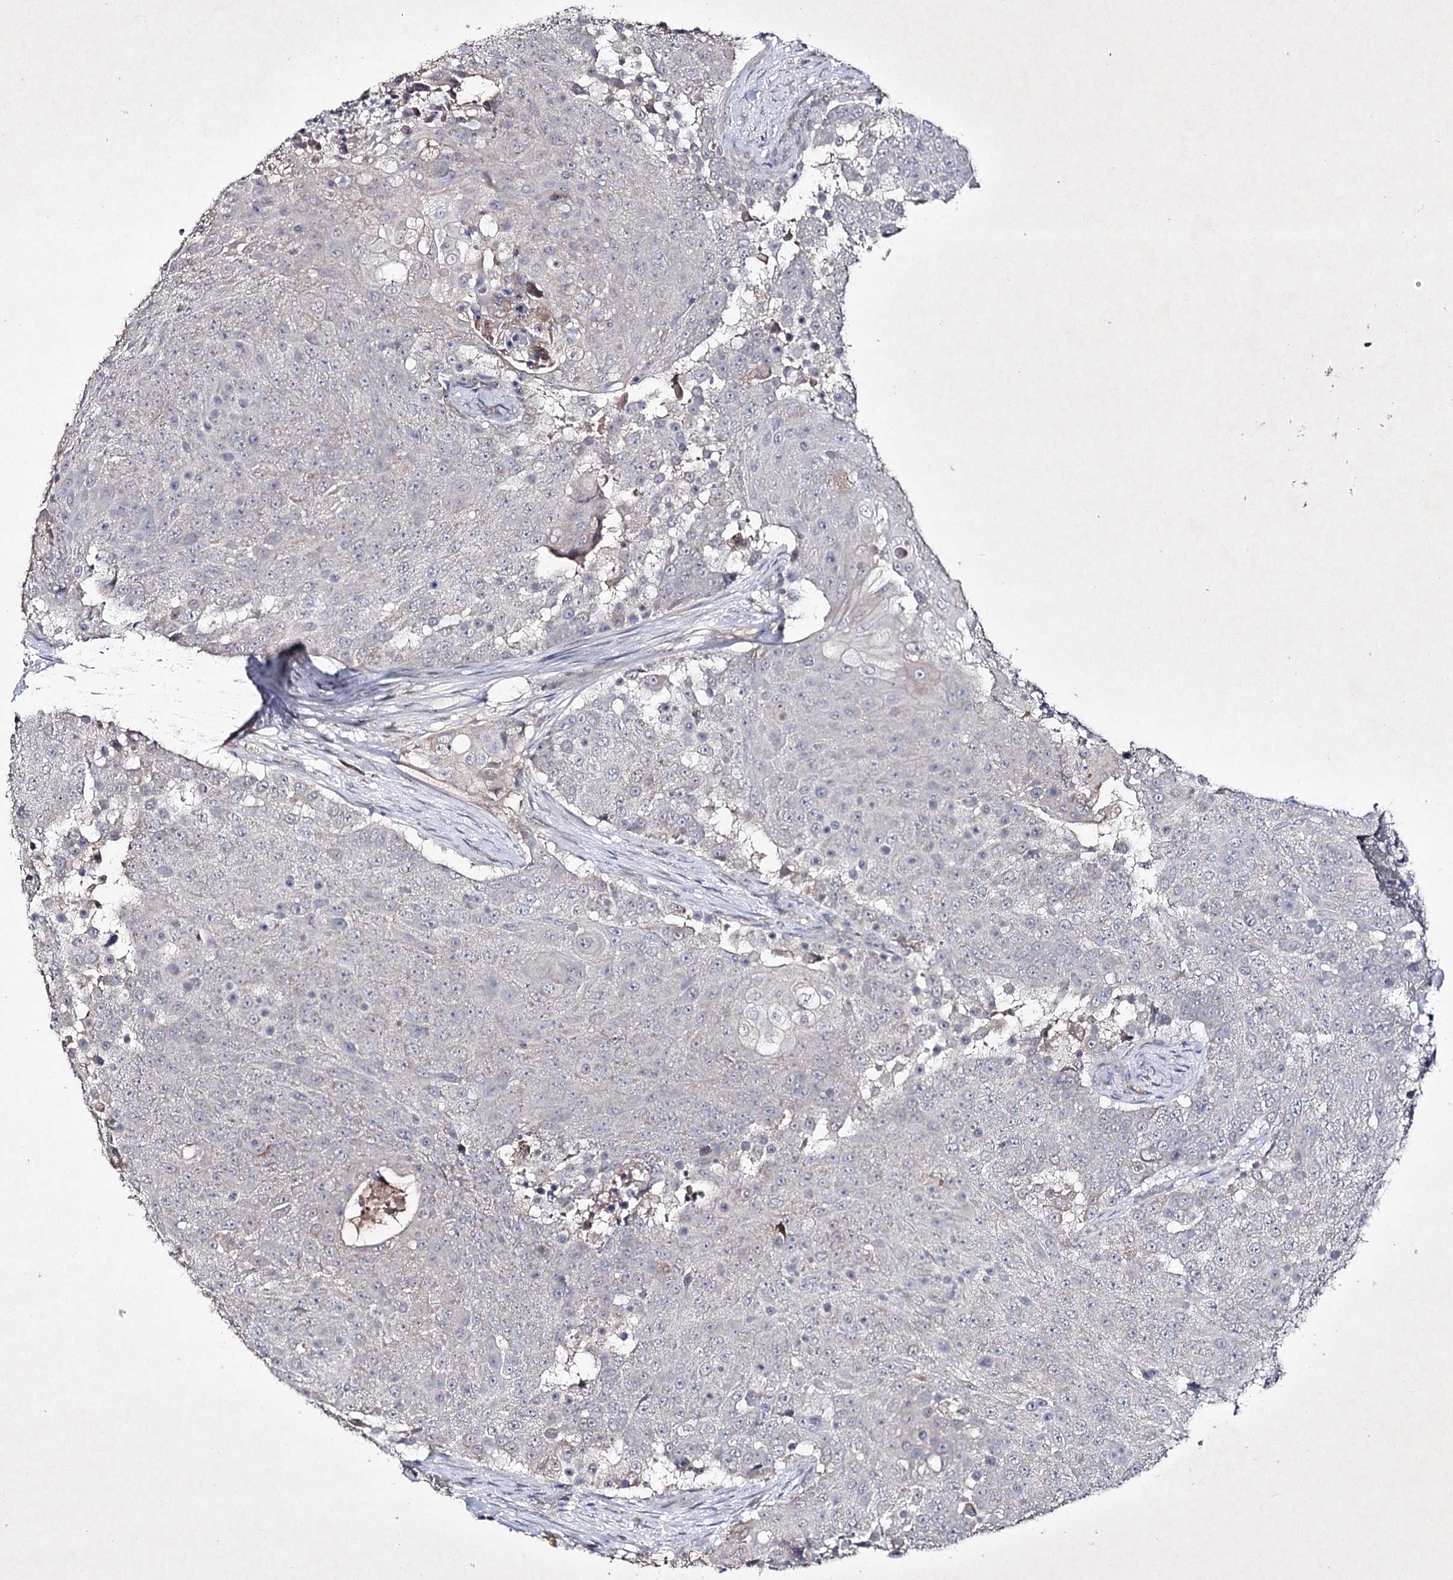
{"staining": {"intensity": "negative", "quantity": "none", "location": "none"}, "tissue": "urothelial cancer", "cell_type": "Tumor cells", "image_type": "cancer", "snomed": [{"axis": "morphology", "description": "Urothelial carcinoma, High grade"}, {"axis": "topography", "description": "Urinary bladder"}], "caption": "This is an immunohistochemistry (IHC) photomicrograph of human urothelial carcinoma (high-grade). There is no staining in tumor cells.", "gene": "SEMA4G", "patient": {"sex": "female", "age": 63}}